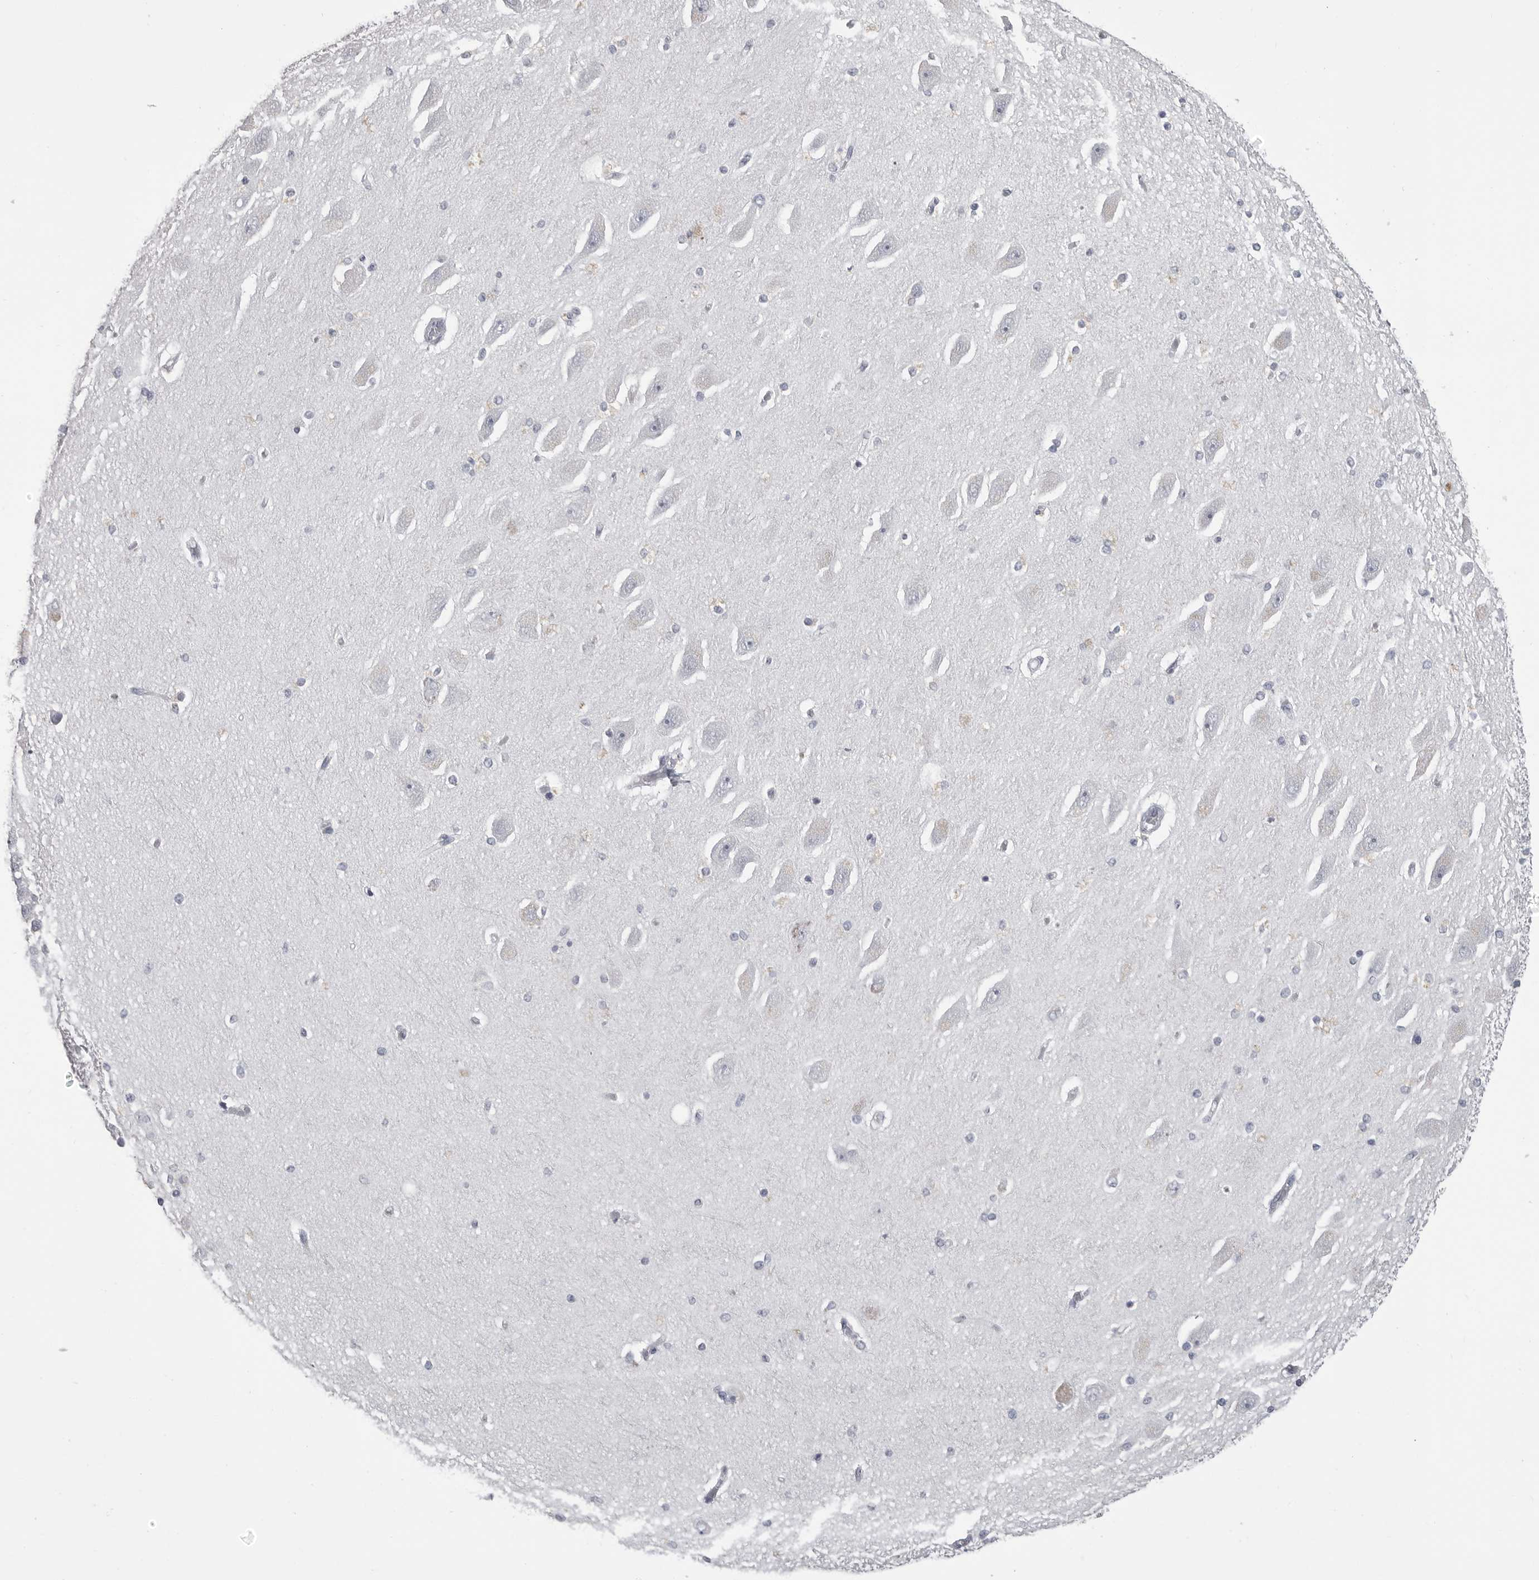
{"staining": {"intensity": "negative", "quantity": "none", "location": "none"}, "tissue": "hippocampus", "cell_type": "Glial cells", "image_type": "normal", "snomed": [{"axis": "morphology", "description": "Normal tissue, NOS"}, {"axis": "topography", "description": "Hippocampus"}], "caption": "High power microscopy micrograph of an immunohistochemistry (IHC) photomicrograph of normal hippocampus, revealing no significant expression in glial cells.", "gene": "TIMP1", "patient": {"sex": "female", "age": 54}}